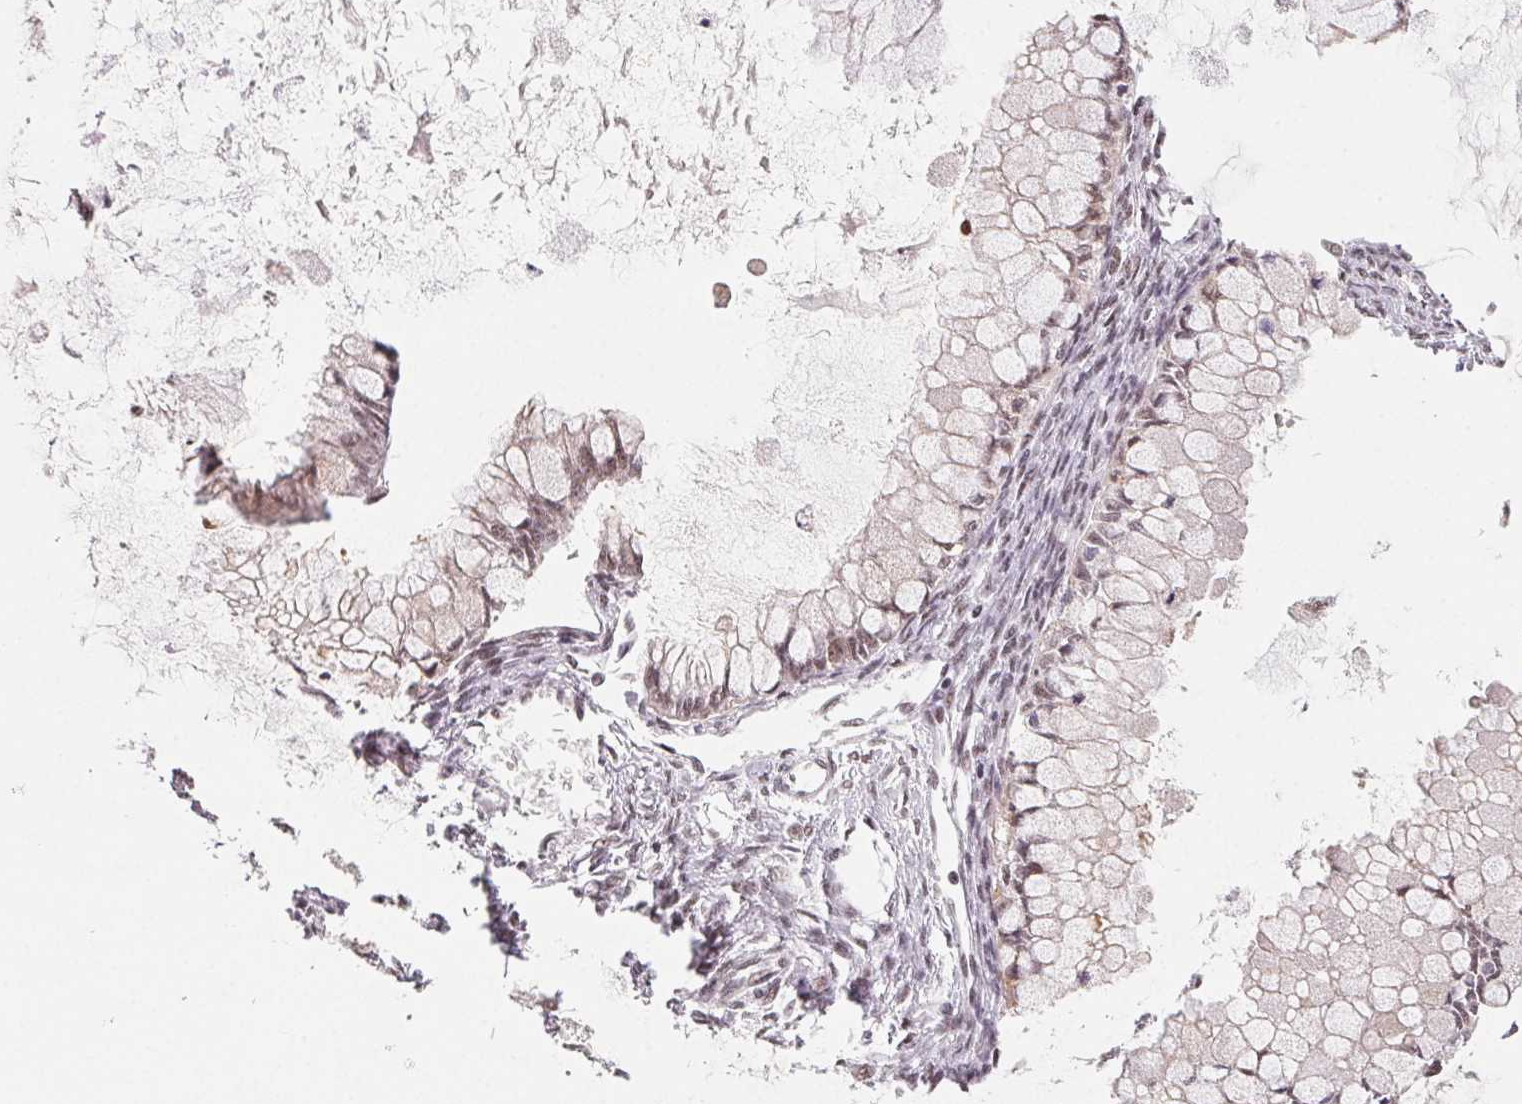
{"staining": {"intensity": "weak", "quantity": ">75%", "location": "nuclear"}, "tissue": "ovarian cancer", "cell_type": "Tumor cells", "image_type": "cancer", "snomed": [{"axis": "morphology", "description": "Cystadenocarcinoma, mucinous, NOS"}, {"axis": "topography", "description": "Ovary"}], "caption": "Ovarian mucinous cystadenocarcinoma stained with IHC demonstrates weak nuclear expression in approximately >75% of tumor cells.", "gene": "TCERG1", "patient": {"sex": "female", "age": 34}}